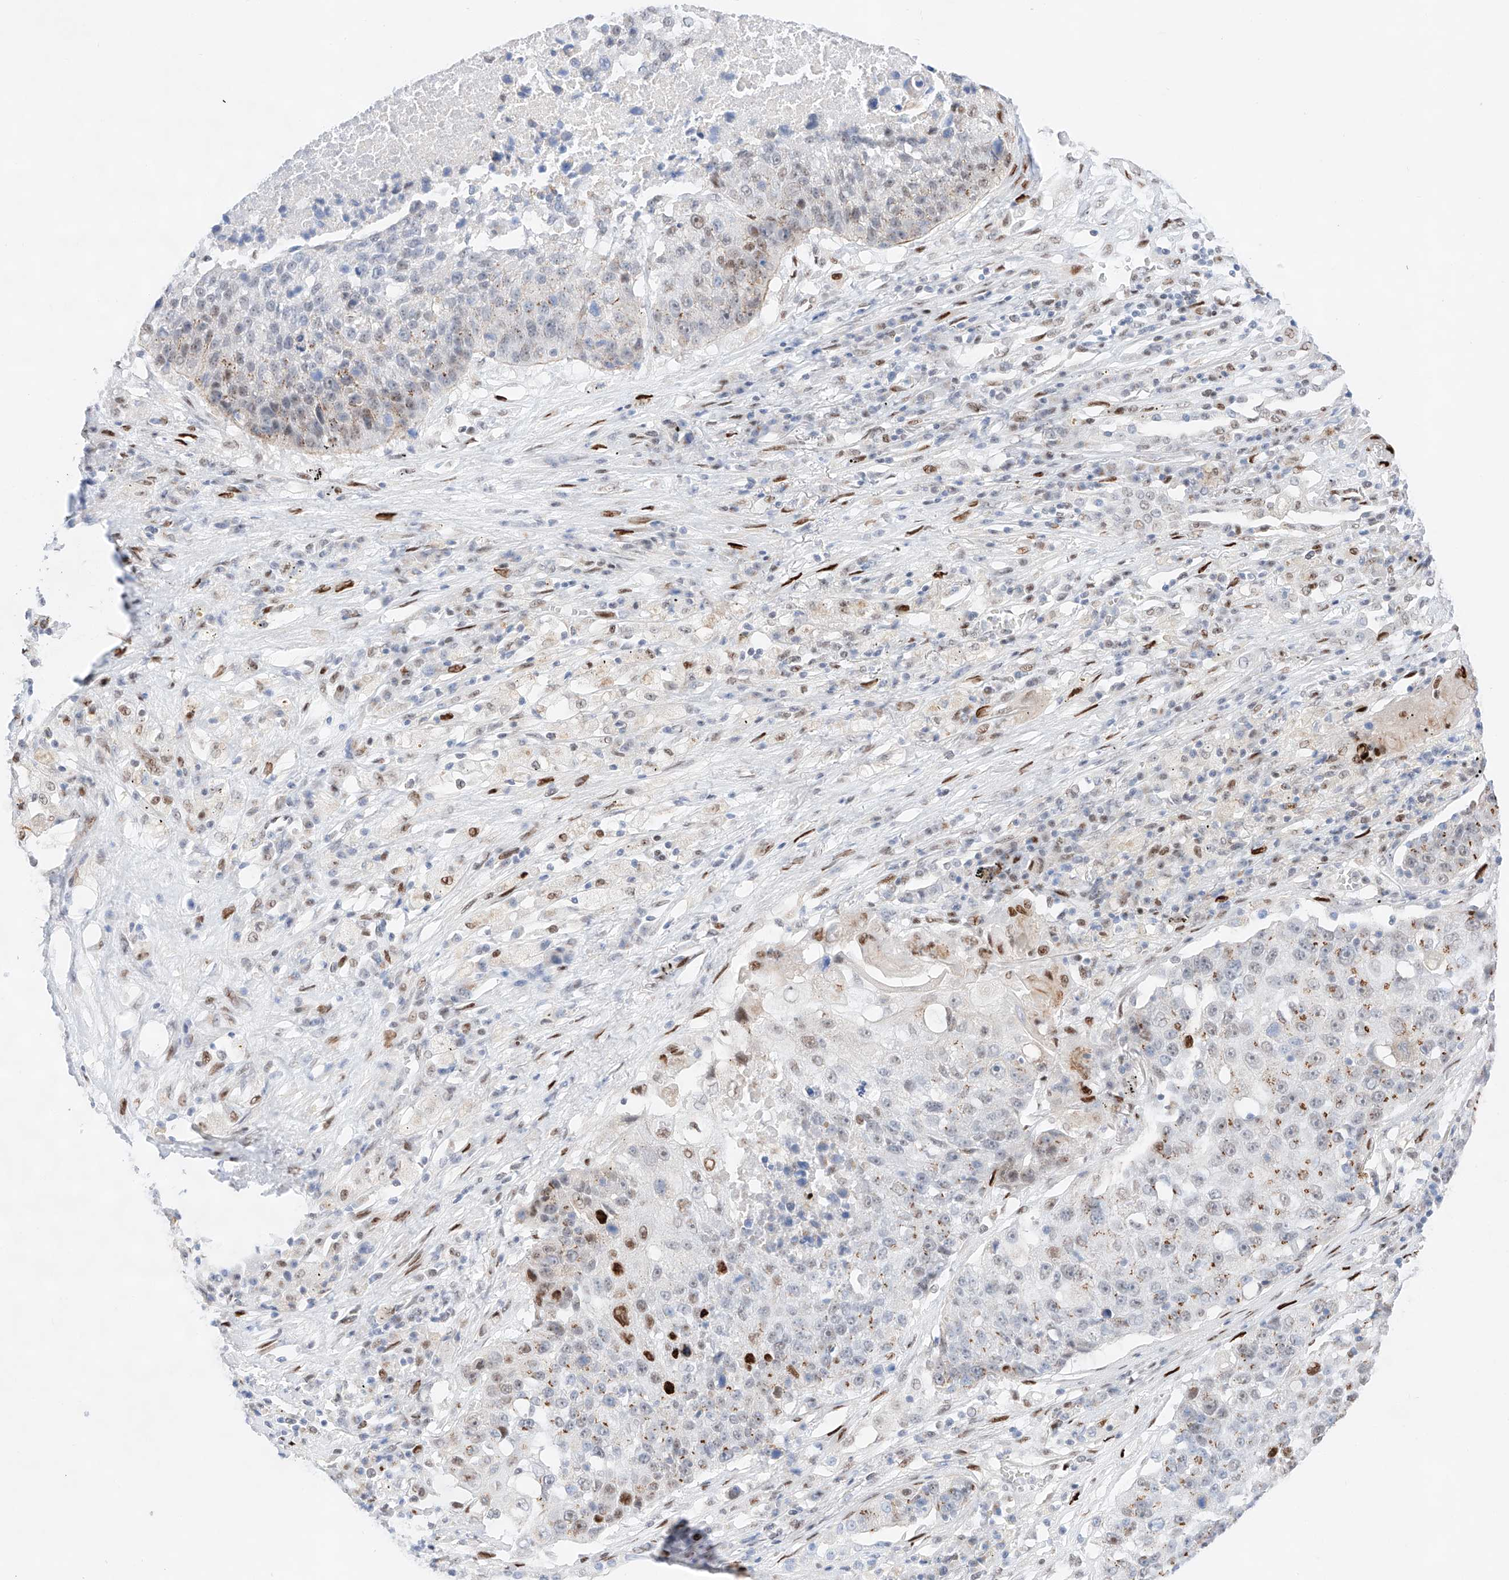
{"staining": {"intensity": "strong", "quantity": "<25%", "location": "cytoplasmic/membranous,nuclear"}, "tissue": "lung cancer", "cell_type": "Tumor cells", "image_type": "cancer", "snomed": [{"axis": "morphology", "description": "Squamous cell carcinoma, NOS"}, {"axis": "topography", "description": "Lung"}], "caption": "IHC photomicrograph of lung cancer (squamous cell carcinoma) stained for a protein (brown), which reveals medium levels of strong cytoplasmic/membranous and nuclear expression in about <25% of tumor cells.", "gene": "NT5C3B", "patient": {"sex": "male", "age": 61}}